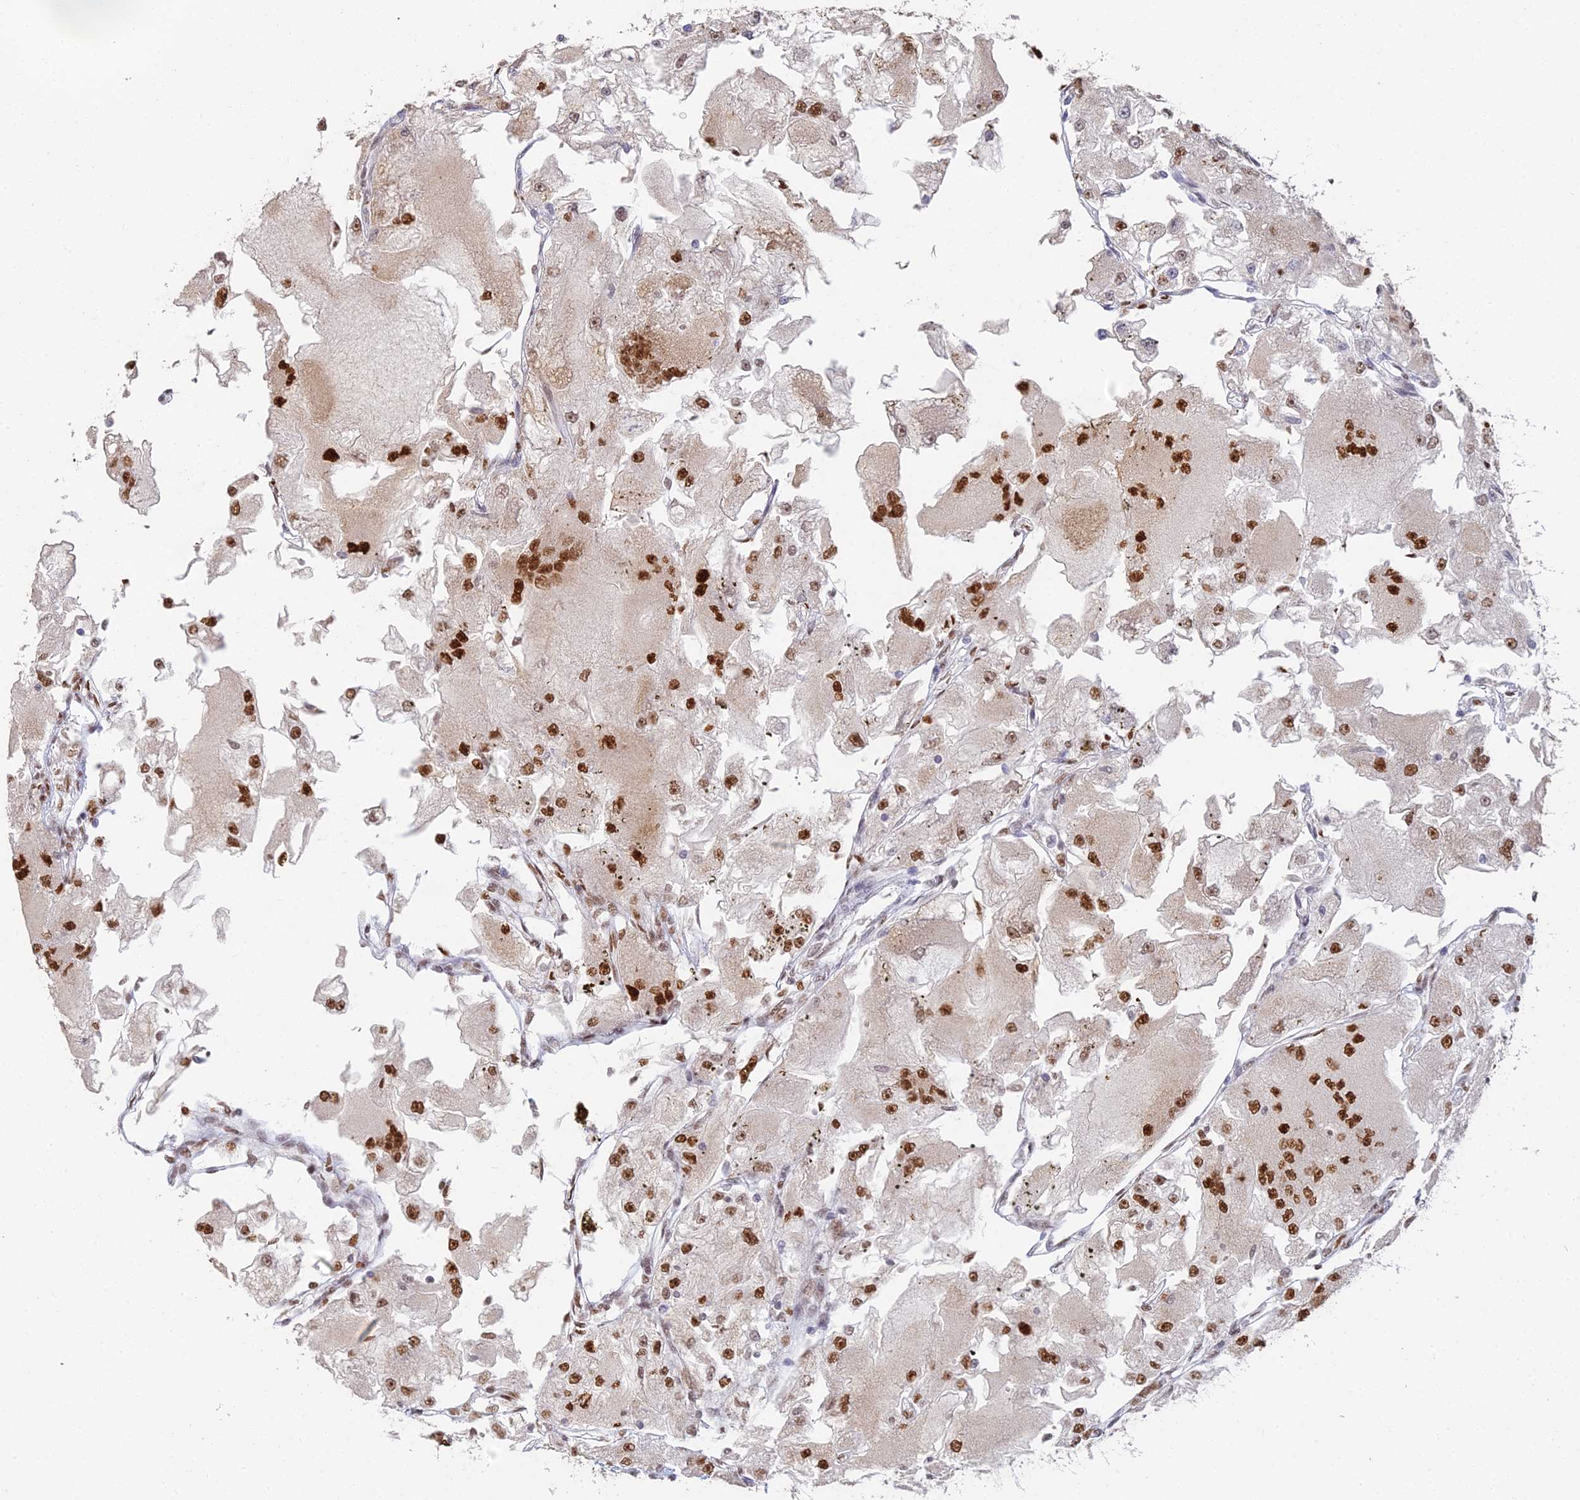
{"staining": {"intensity": "strong", "quantity": ">75%", "location": "nuclear"}, "tissue": "renal cancer", "cell_type": "Tumor cells", "image_type": "cancer", "snomed": [{"axis": "morphology", "description": "Adenocarcinoma, NOS"}, {"axis": "topography", "description": "Kidney"}], "caption": "A brown stain highlights strong nuclear expression of a protein in human adenocarcinoma (renal) tumor cells.", "gene": "ABHD17A", "patient": {"sex": "female", "age": 72}}